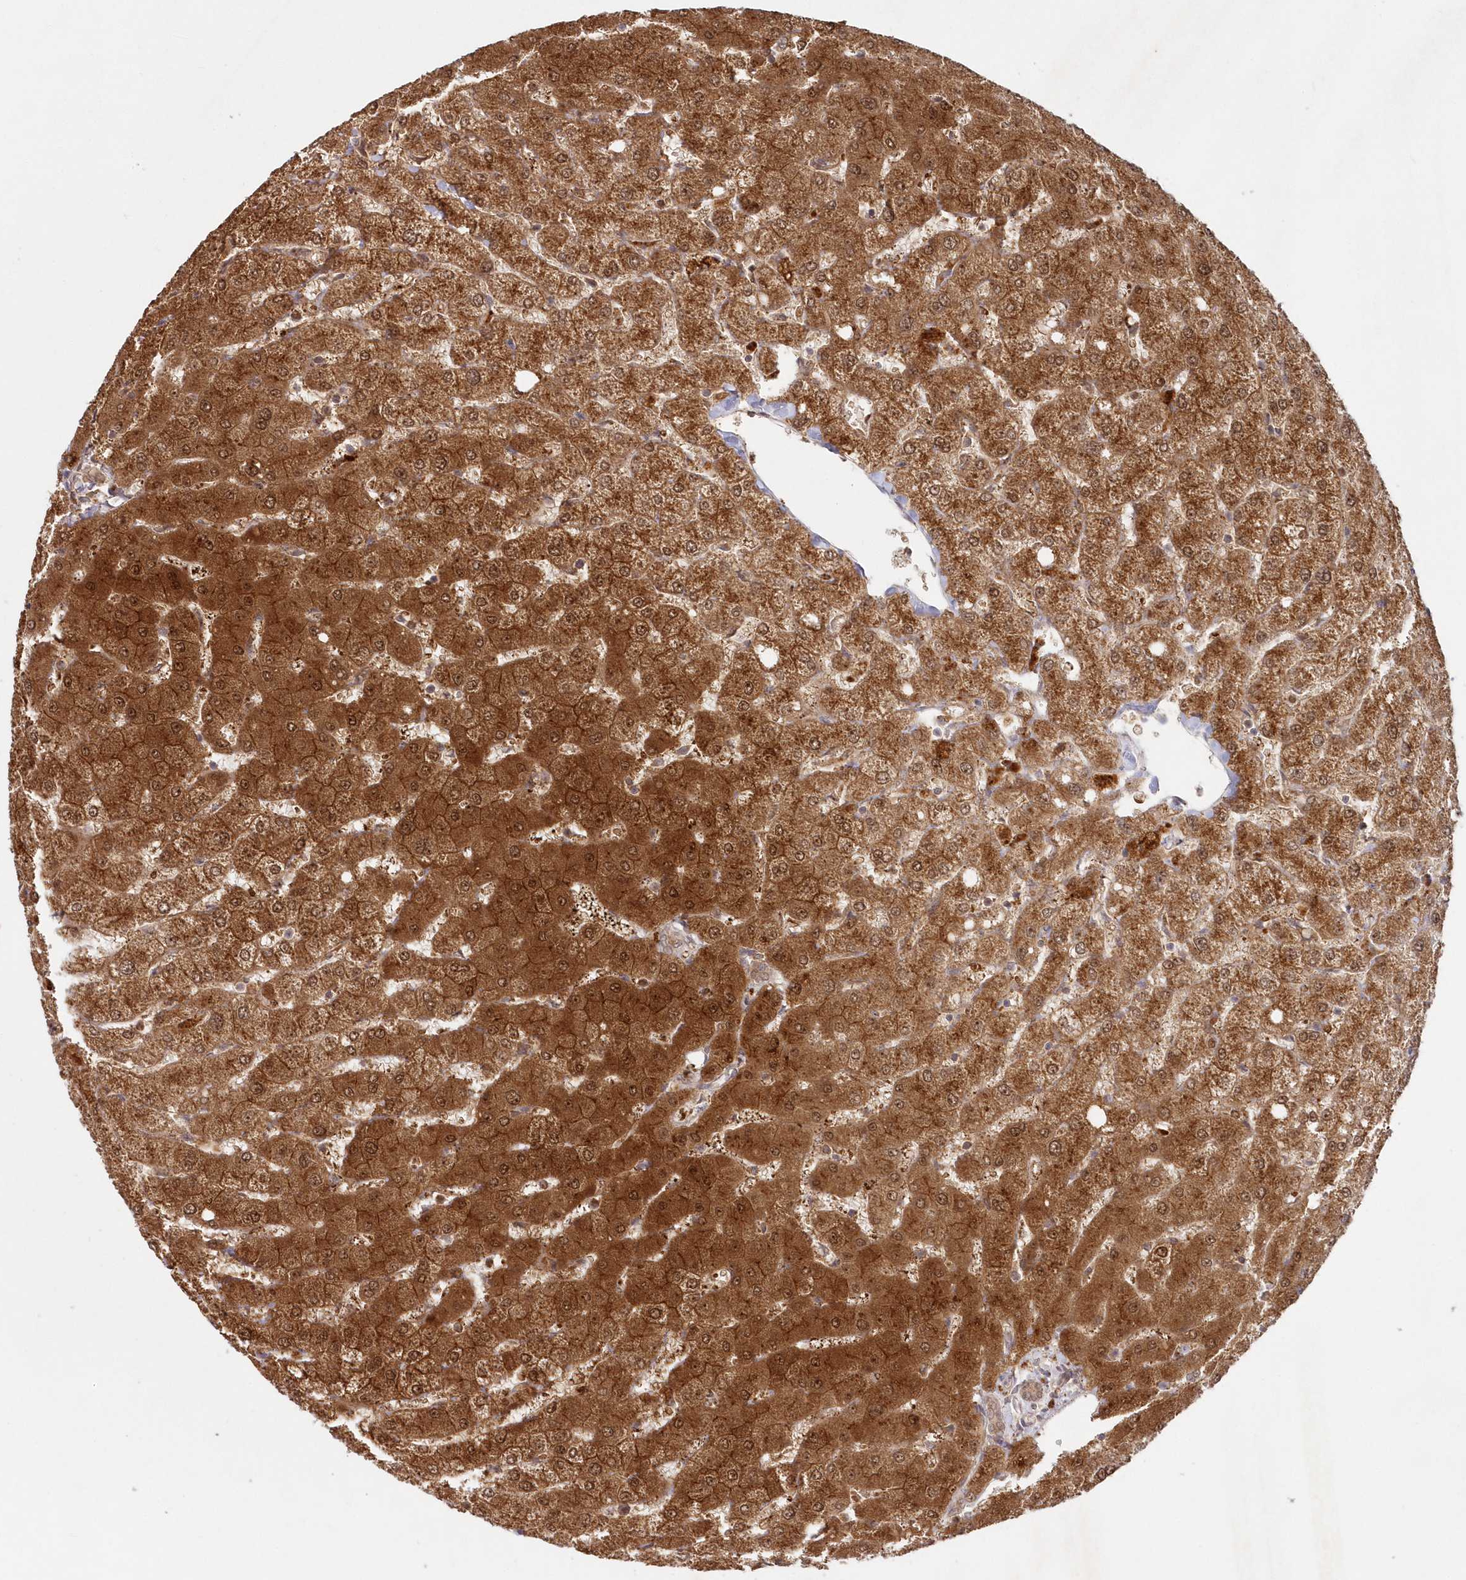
{"staining": {"intensity": "weak", "quantity": ">75%", "location": "cytoplasmic/membranous,nuclear"}, "tissue": "liver", "cell_type": "Cholangiocytes", "image_type": "normal", "snomed": [{"axis": "morphology", "description": "Normal tissue, NOS"}, {"axis": "topography", "description": "Liver"}], "caption": "Immunohistochemistry (IHC) (DAB) staining of normal human liver exhibits weak cytoplasmic/membranous,nuclear protein expression in approximately >75% of cholangiocytes.", "gene": "GBE1", "patient": {"sex": "female", "age": 54}}